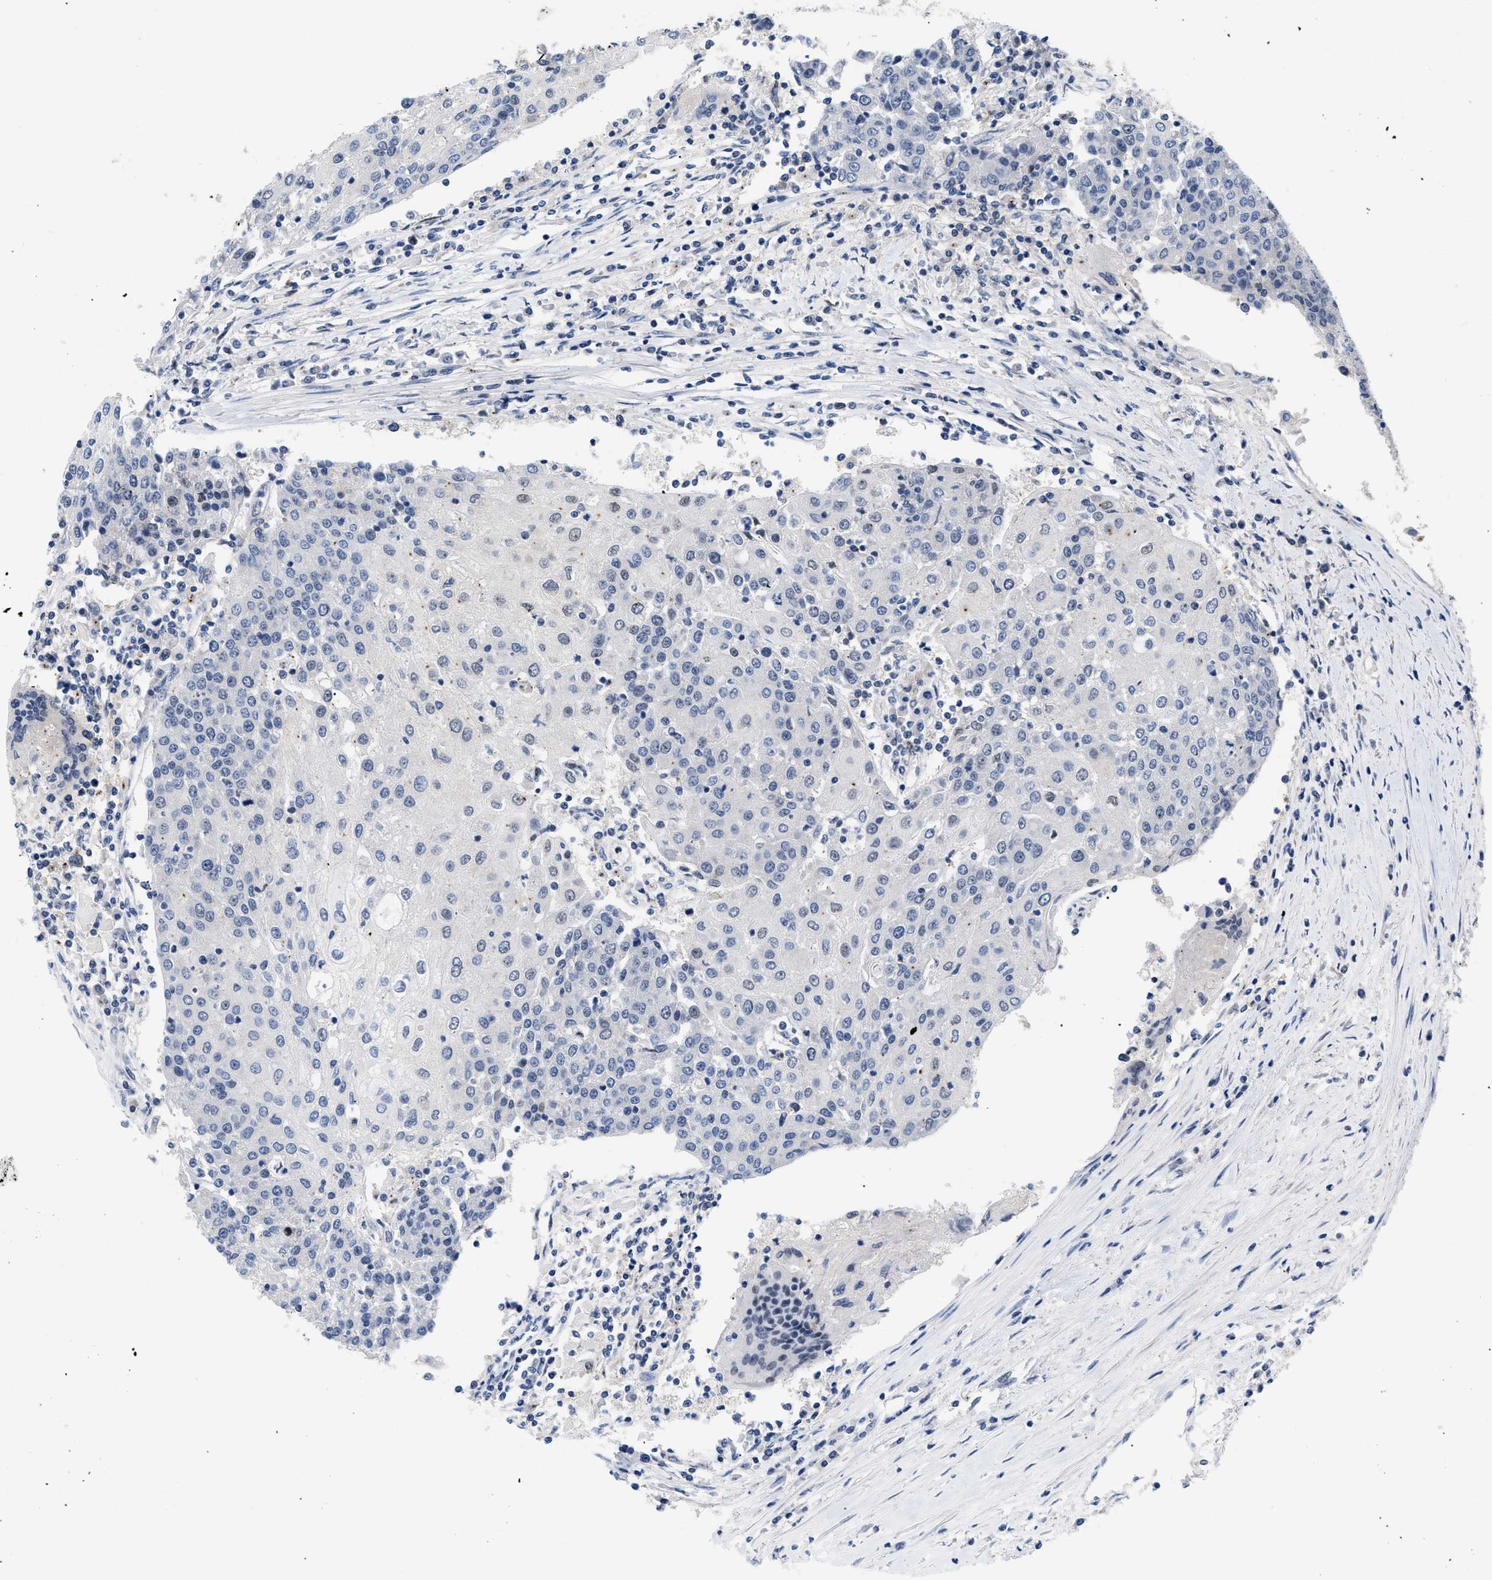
{"staining": {"intensity": "negative", "quantity": "none", "location": "none"}, "tissue": "urothelial cancer", "cell_type": "Tumor cells", "image_type": "cancer", "snomed": [{"axis": "morphology", "description": "Urothelial carcinoma, High grade"}, {"axis": "topography", "description": "Urinary bladder"}], "caption": "IHC photomicrograph of neoplastic tissue: urothelial cancer stained with DAB reveals no significant protein positivity in tumor cells.", "gene": "PITHD1", "patient": {"sex": "female", "age": 85}}